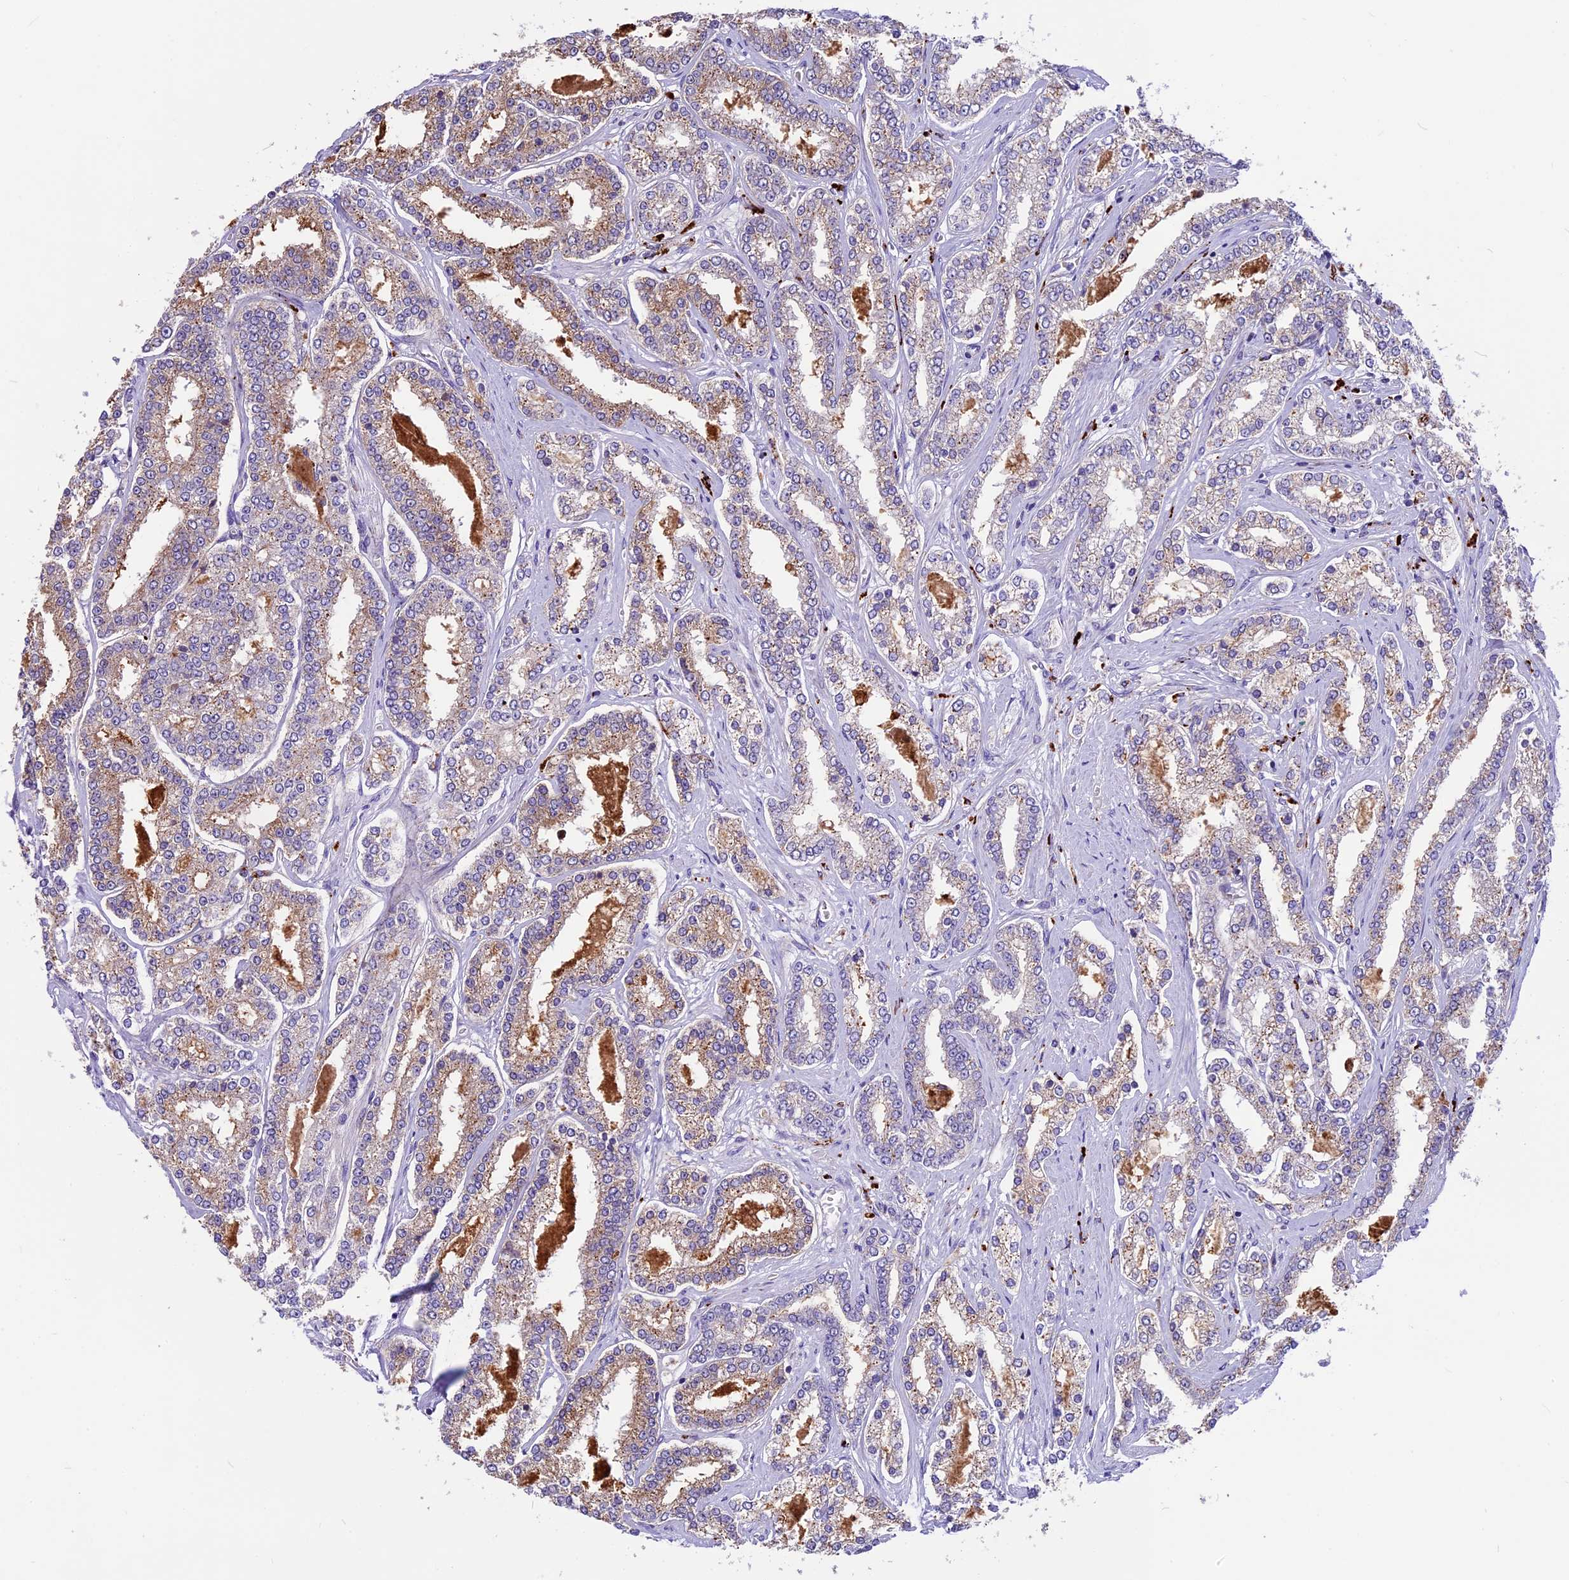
{"staining": {"intensity": "moderate", "quantity": ">75%", "location": "cytoplasmic/membranous"}, "tissue": "prostate cancer", "cell_type": "Tumor cells", "image_type": "cancer", "snomed": [{"axis": "morphology", "description": "Normal tissue, NOS"}, {"axis": "morphology", "description": "Adenocarcinoma, High grade"}, {"axis": "topography", "description": "Prostate"}], "caption": "This image displays prostate cancer (high-grade adenocarcinoma) stained with immunohistochemistry (IHC) to label a protein in brown. The cytoplasmic/membranous of tumor cells show moderate positivity for the protein. Nuclei are counter-stained blue.", "gene": "THRSP", "patient": {"sex": "male", "age": 83}}